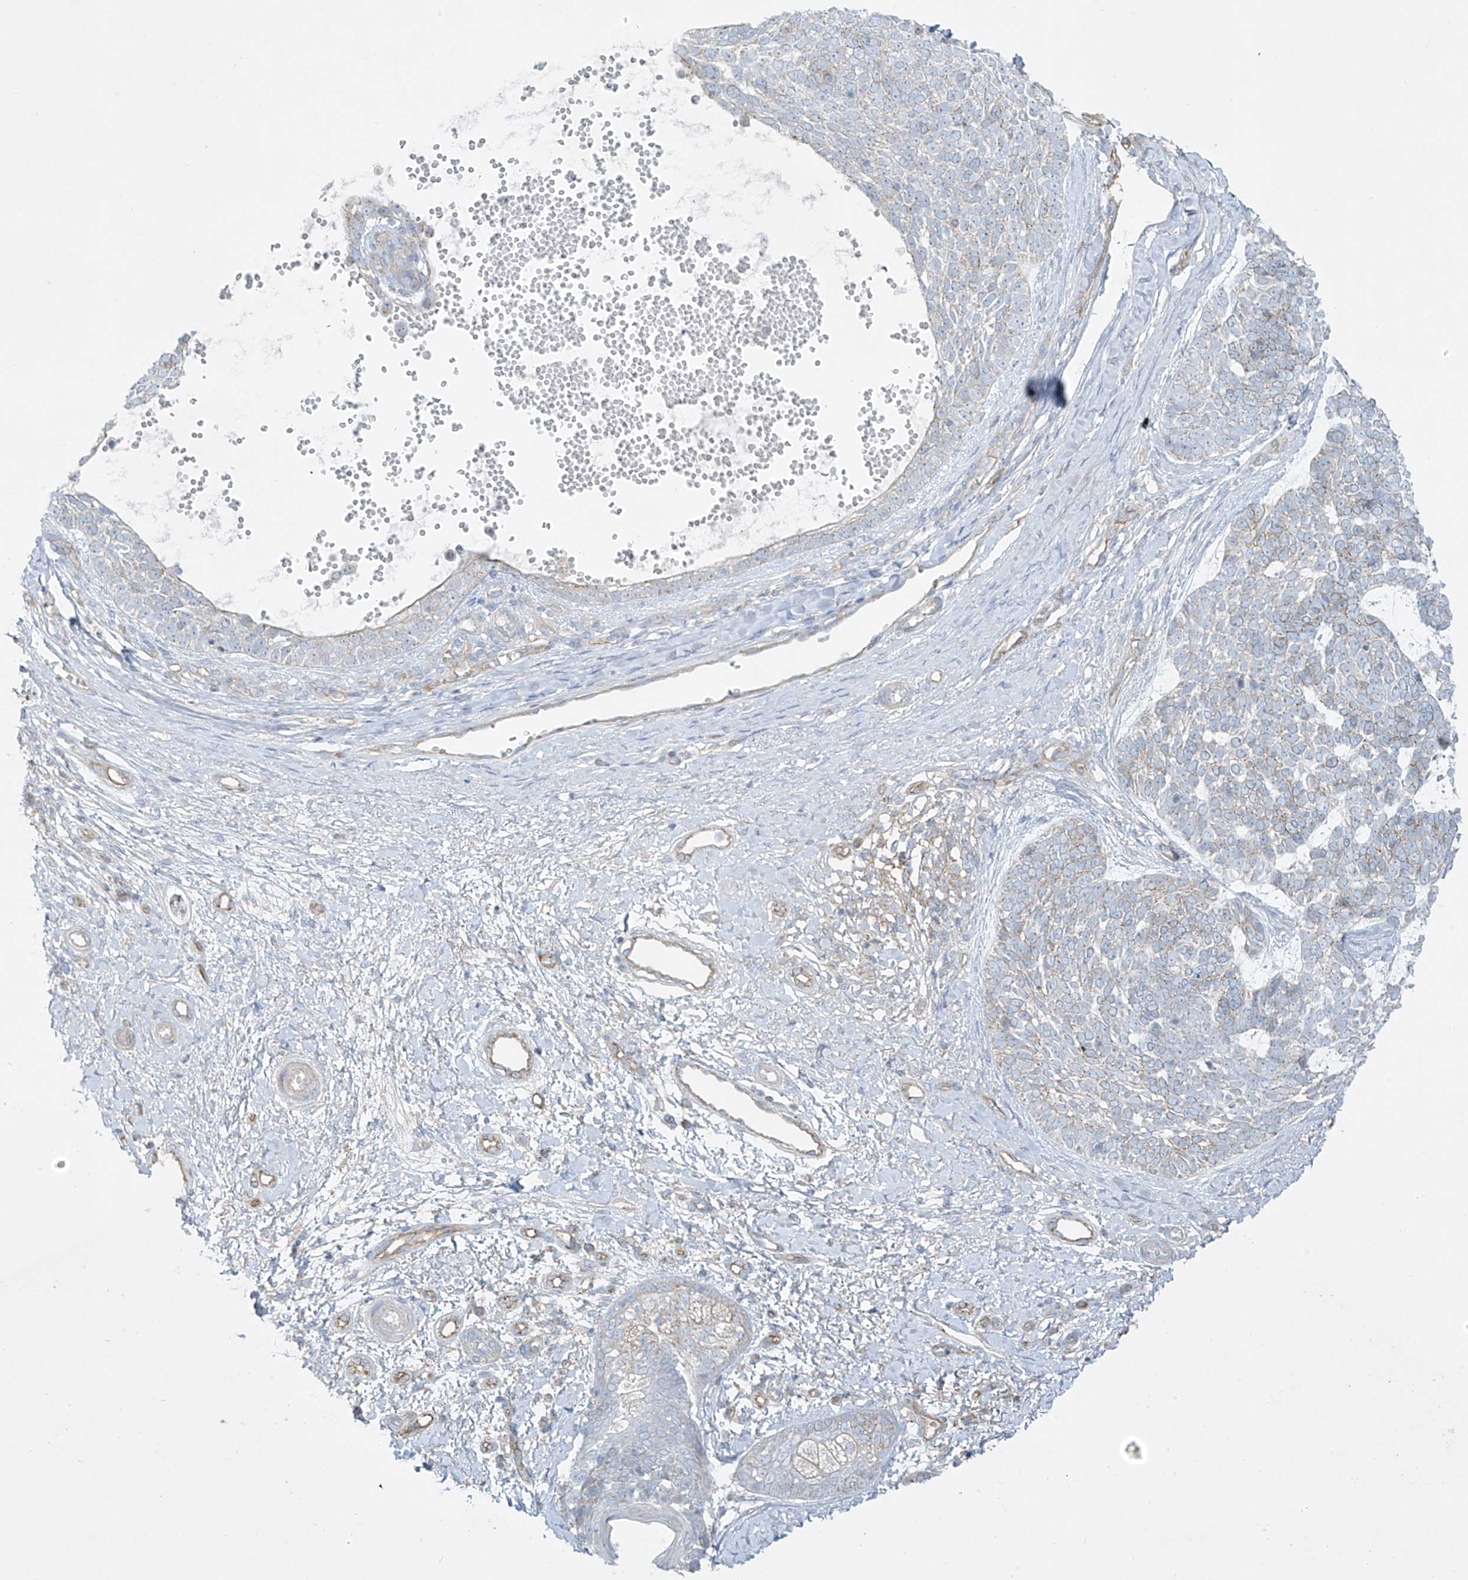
{"staining": {"intensity": "negative", "quantity": "none", "location": "none"}, "tissue": "skin cancer", "cell_type": "Tumor cells", "image_type": "cancer", "snomed": [{"axis": "morphology", "description": "Basal cell carcinoma"}, {"axis": "topography", "description": "Skin"}], "caption": "This photomicrograph is of basal cell carcinoma (skin) stained with immunohistochemistry to label a protein in brown with the nuclei are counter-stained blue. There is no positivity in tumor cells.", "gene": "VAMP5", "patient": {"sex": "female", "age": 81}}